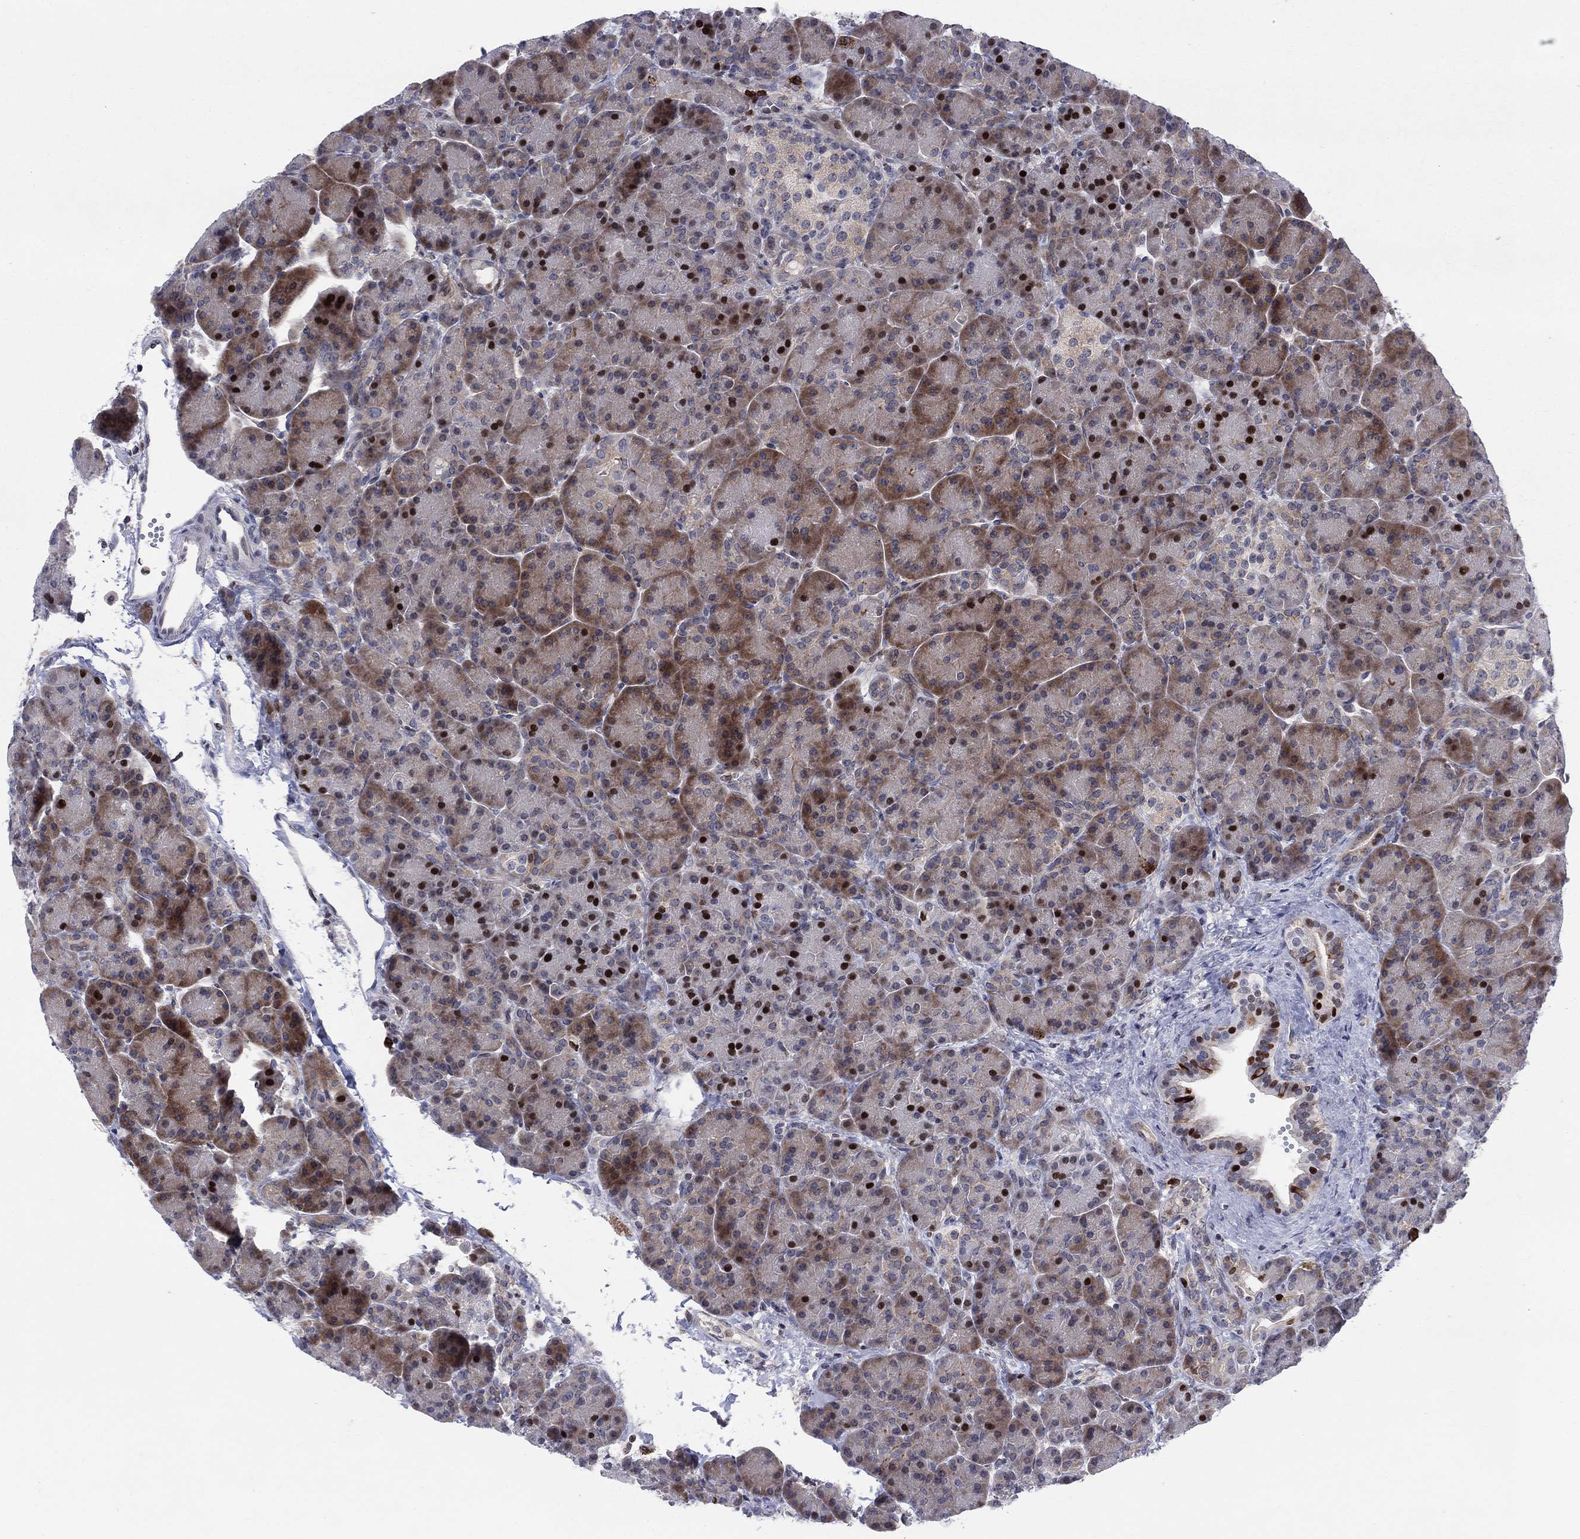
{"staining": {"intensity": "strong", "quantity": "<25%", "location": "nuclear"}, "tissue": "pancreas", "cell_type": "Exocrine glandular cells", "image_type": "normal", "snomed": [{"axis": "morphology", "description": "Normal tissue, NOS"}, {"axis": "topography", "description": "Pancreas"}], "caption": "This image shows immunohistochemistry staining of unremarkable pancreas, with medium strong nuclear positivity in about <25% of exocrine glandular cells.", "gene": "ZNHIT3", "patient": {"sex": "female", "age": 63}}